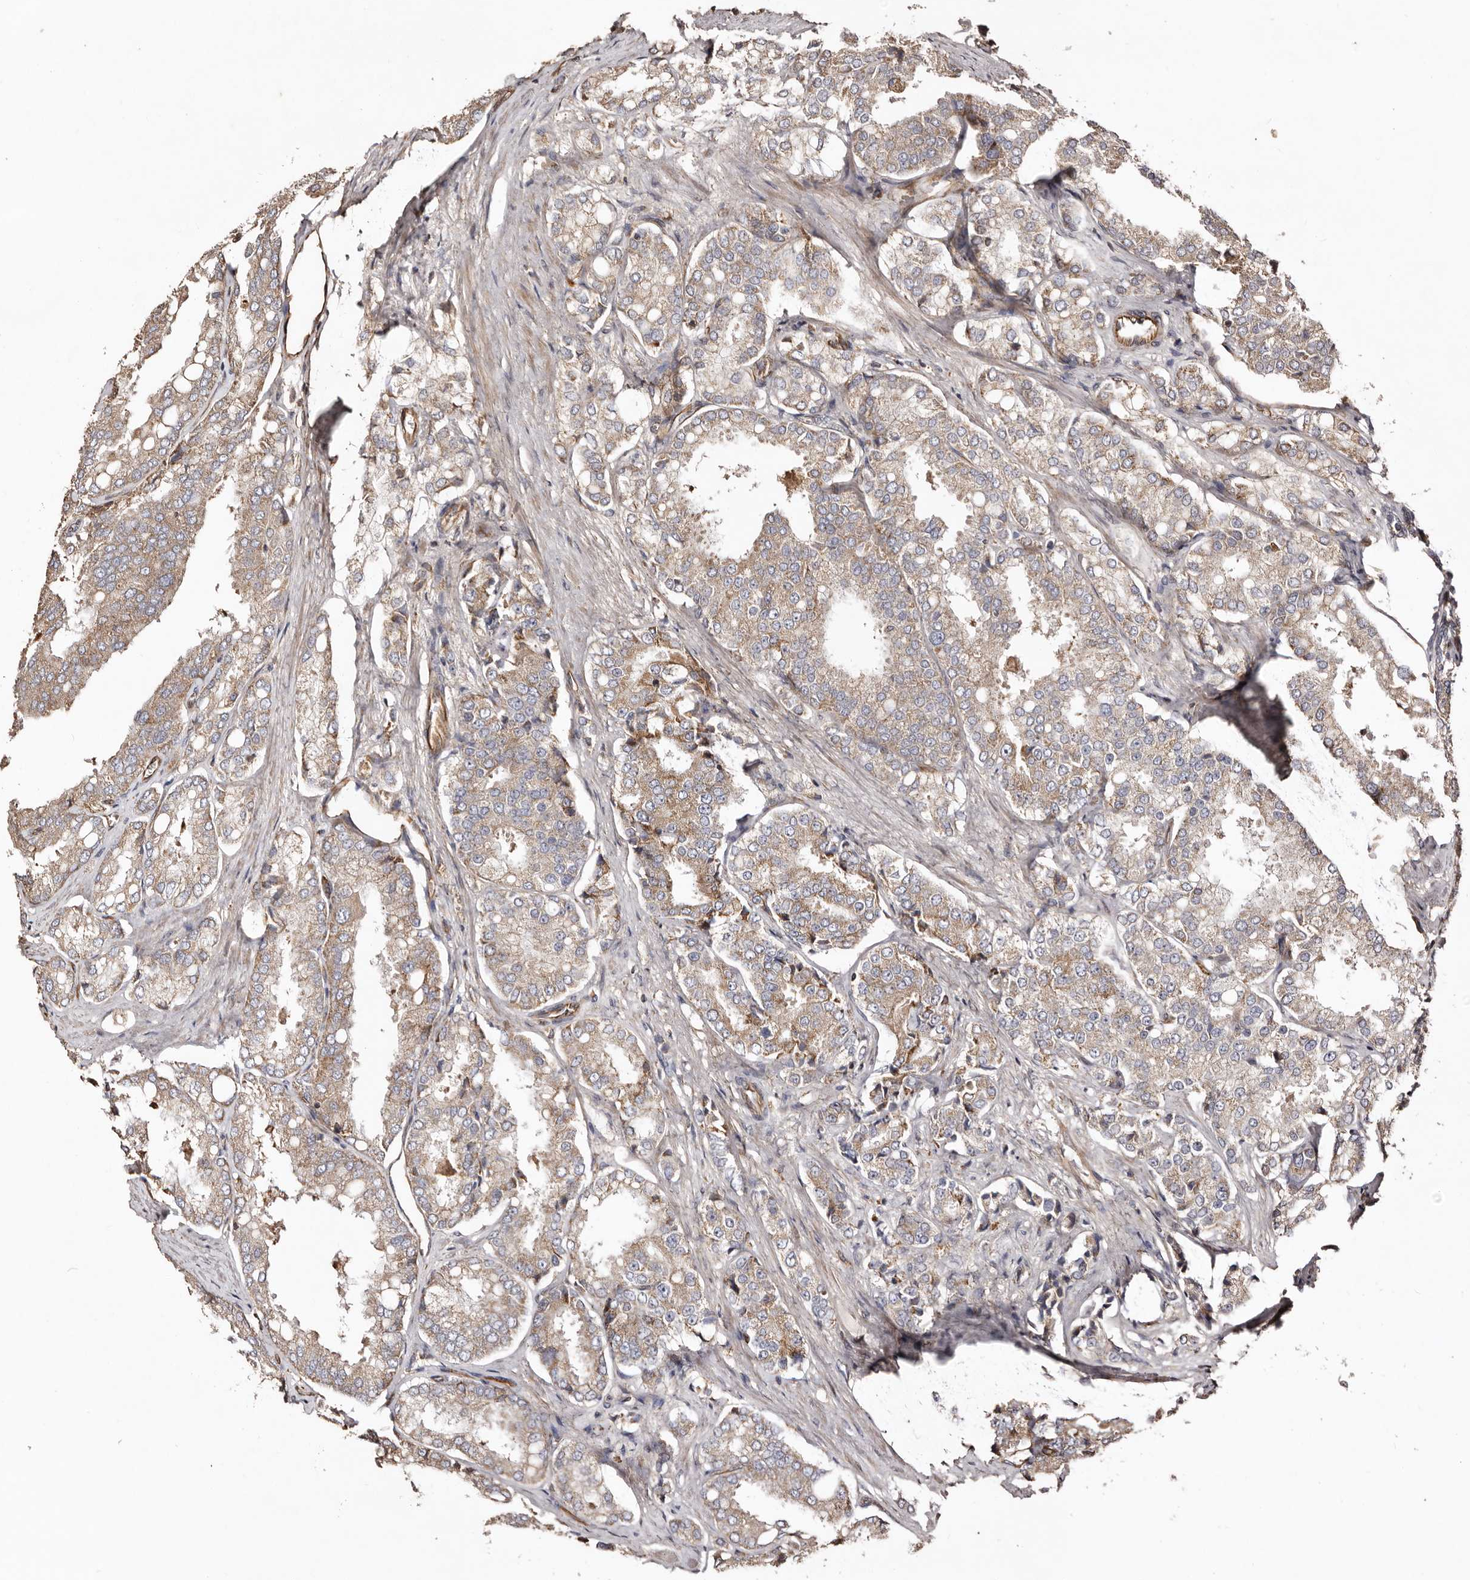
{"staining": {"intensity": "weak", "quantity": ">75%", "location": "cytoplasmic/membranous"}, "tissue": "prostate cancer", "cell_type": "Tumor cells", "image_type": "cancer", "snomed": [{"axis": "morphology", "description": "Adenocarcinoma, High grade"}, {"axis": "topography", "description": "Prostate"}], "caption": "Tumor cells reveal low levels of weak cytoplasmic/membranous expression in about >75% of cells in prostate high-grade adenocarcinoma.", "gene": "MACC1", "patient": {"sex": "male", "age": 50}}